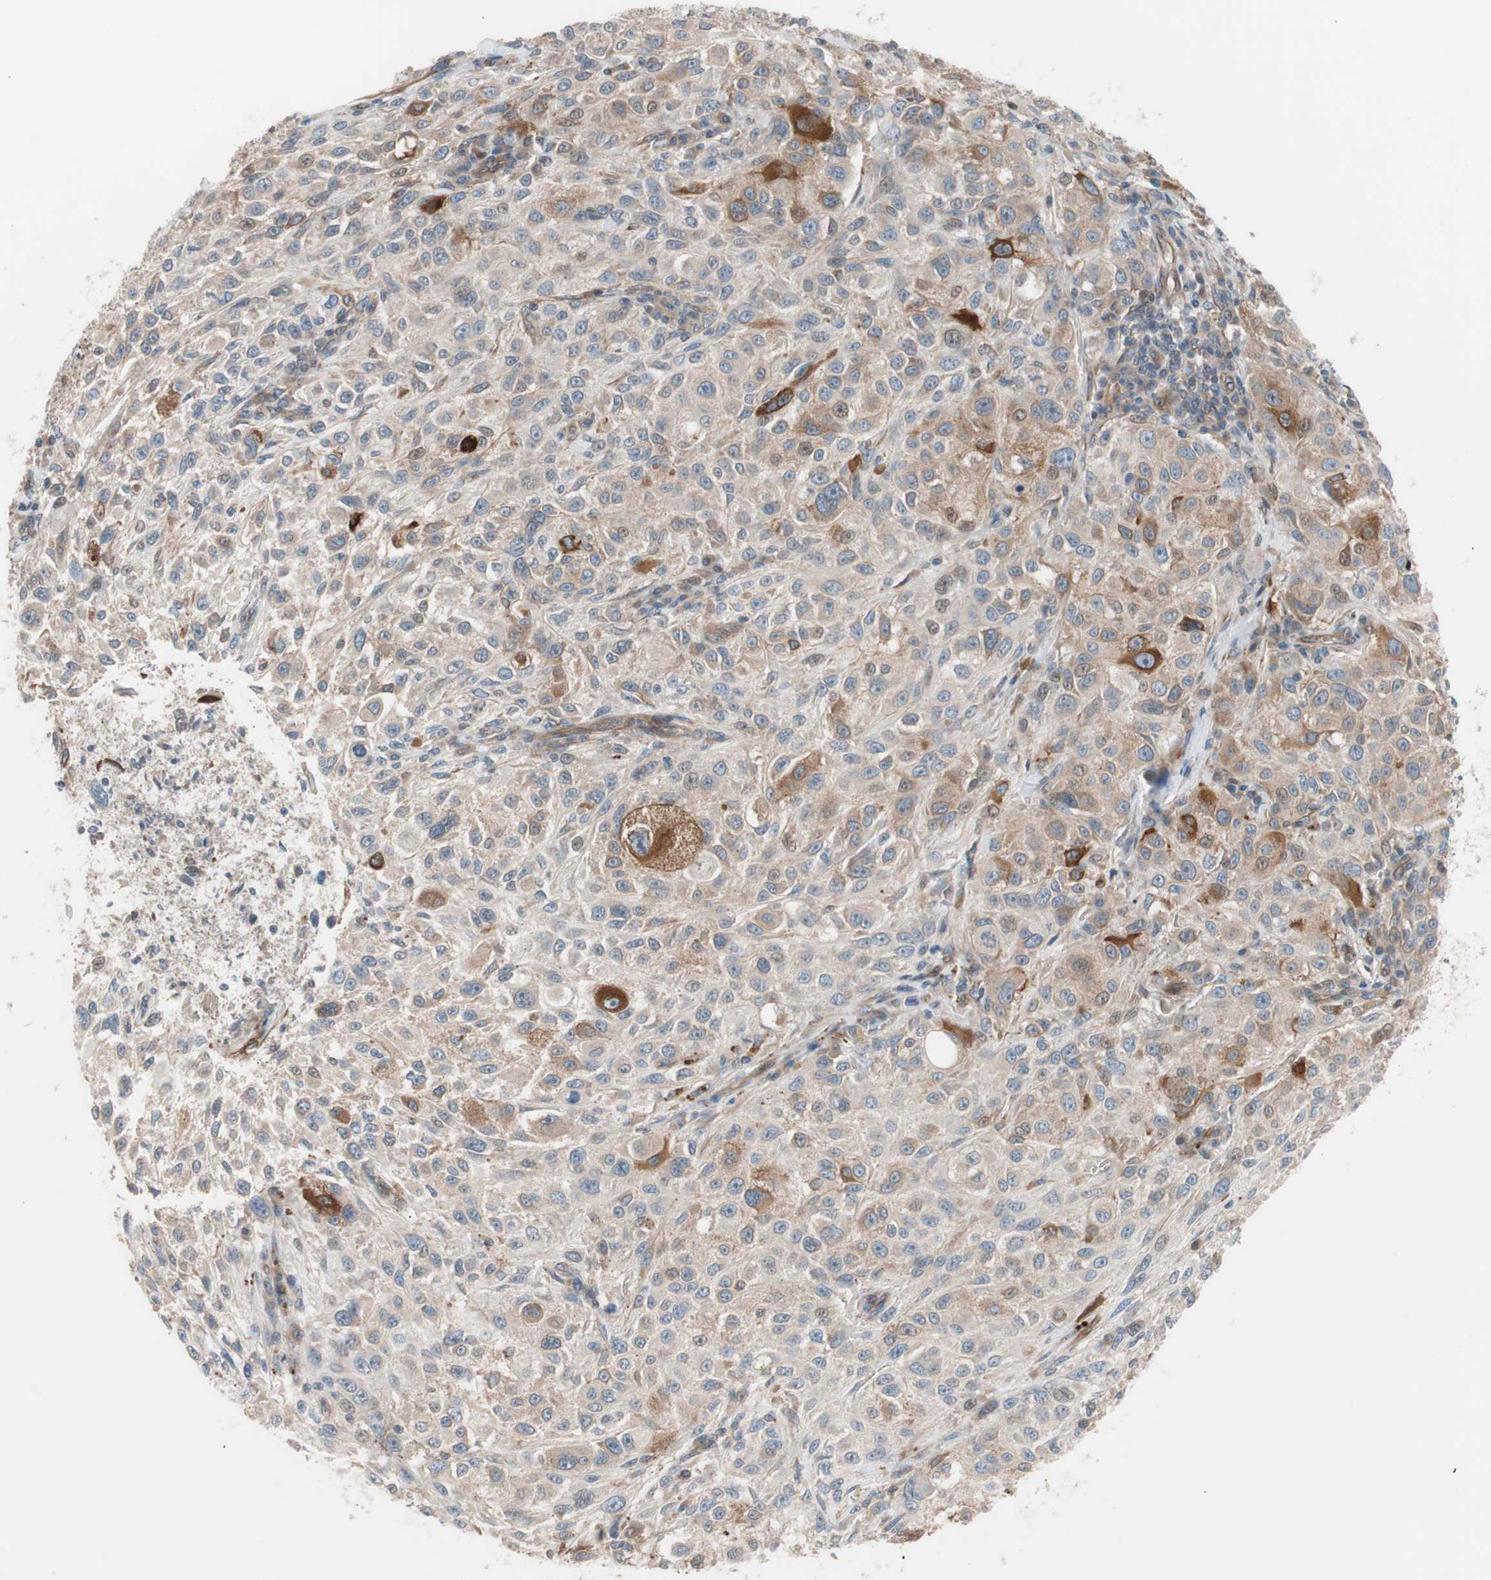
{"staining": {"intensity": "moderate", "quantity": "25%-75%", "location": "cytoplasmic/membranous"}, "tissue": "melanoma", "cell_type": "Tumor cells", "image_type": "cancer", "snomed": [{"axis": "morphology", "description": "Necrosis, NOS"}, {"axis": "morphology", "description": "Malignant melanoma, NOS"}, {"axis": "topography", "description": "Skin"}], "caption": "An IHC photomicrograph of neoplastic tissue is shown. Protein staining in brown labels moderate cytoplasmic/membranous positivity in melanoma within tumor cells.", "gene": "SMG1", "patient": {"sex": "female", "age": 87}}